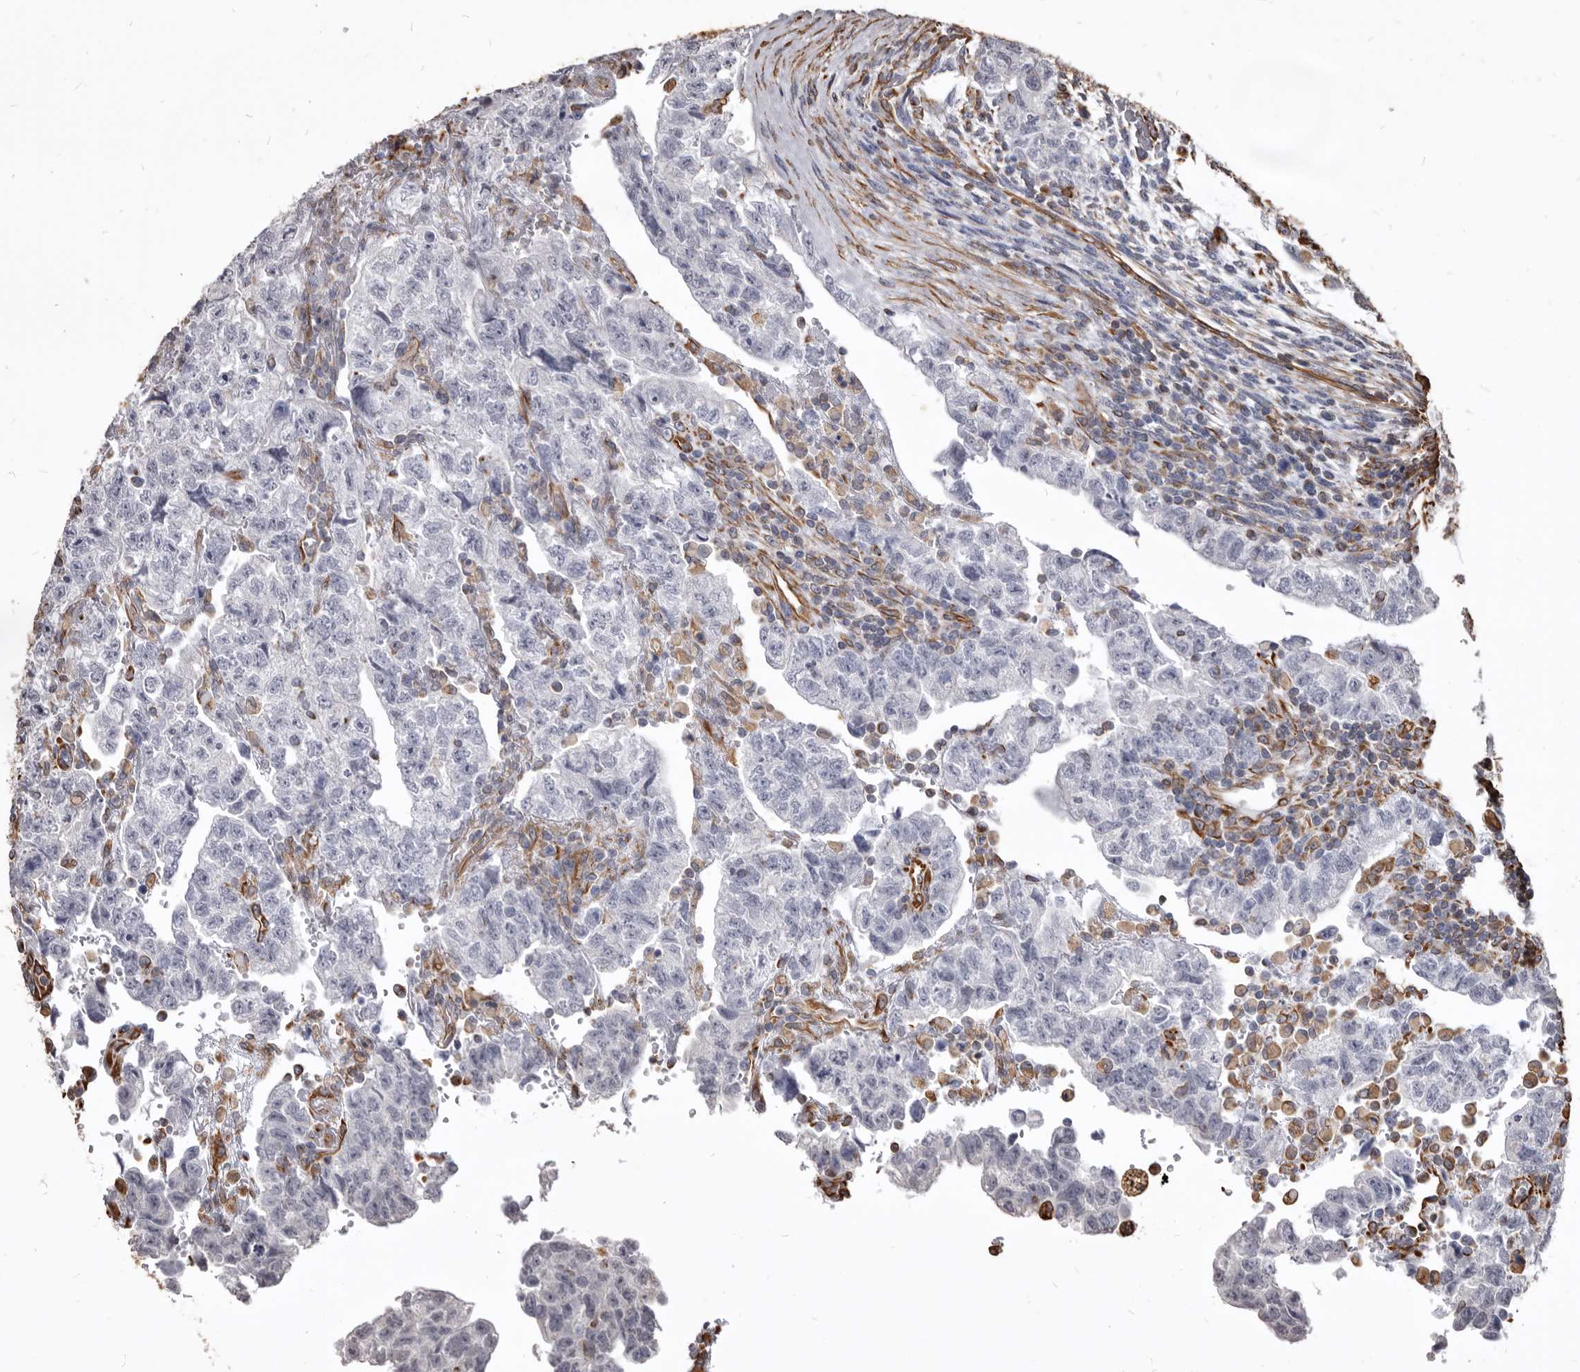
{"staining": {"intensity": "negative", "quantity": "none", "location": "none"}, "tissue": "testis cancer", "cell_type": "Tumor cells", "image_type": "cancer", "snomed": [{"axis": "morphology", "description": "Normal tissue, NOS"}, {"axis": "morphology", "description": "Carcinoma, Embryonal, NOS"}, {"axis": "topography", "description": "Testis"}], "caption": "DAB immunohistochemical staining of human embryonal carcinoma (testis) reveals no significant expression in tumor cells.", "gene": "MTURN", "patient": {"sex": "male", "age": 36}}